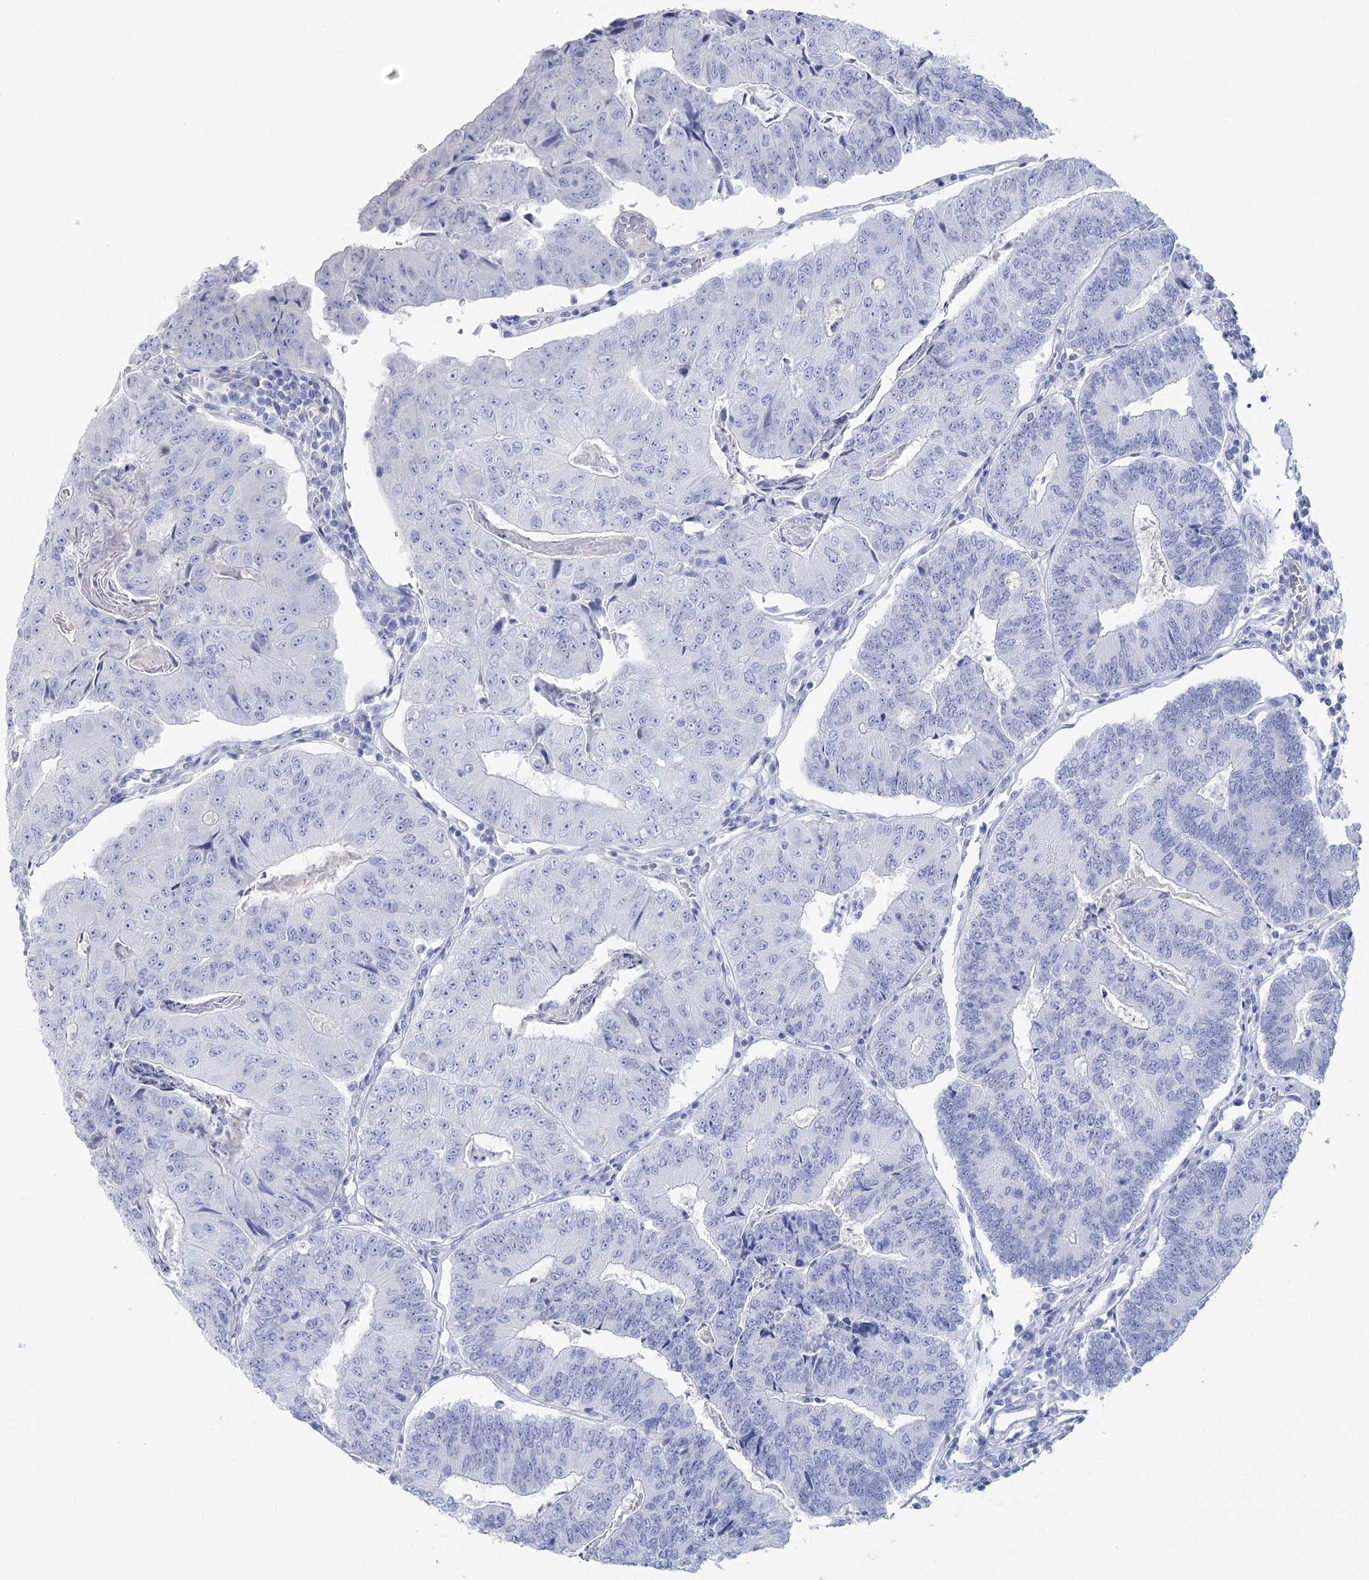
{"staining": {"intensity": "negative", "quantity": "none", "location": "none"}, "tissue": "colorectal cancer", "cell_type": "Tumor cells", "image_type": "cancer", "snomed": [{"axis": "morphology", "description": "Adenocarcinoma, NOS"}, {"axis": "topography", "description": "Colon"}], "caption": "A photomicrograph of adenocarcinoma (colorectal) stained for a protein exhibits no brown staining in tumor cells.", "gene": "CCDC88A", "patient": {"sex": "female", "age": 67}}